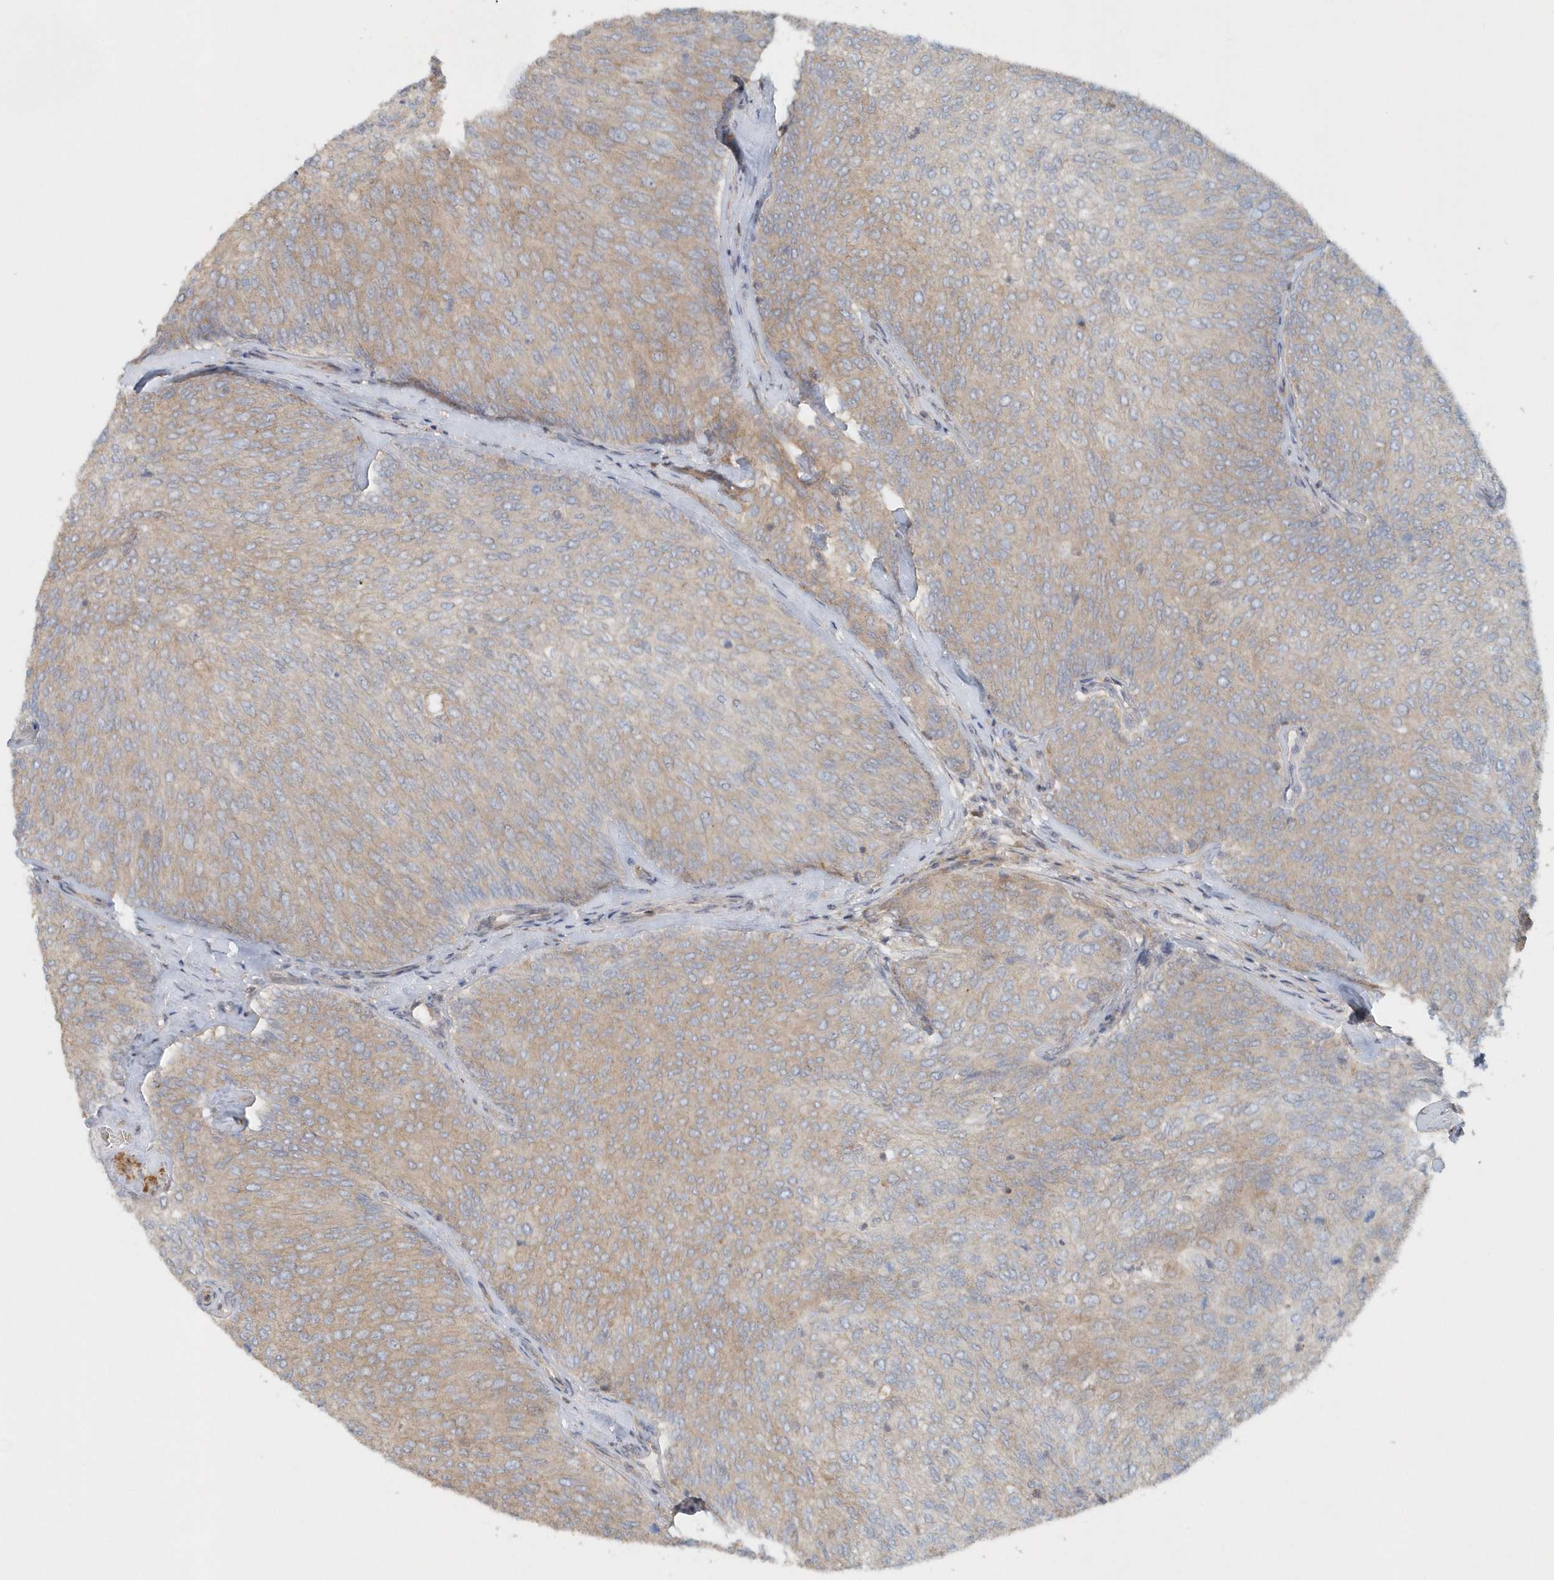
{"staining": {"intensity": "weak", "quantity": ">75%", "location": "cytoplasmic/membranous"}, "tissue": "urothelial cancer", "cell_type": "Tumor cells", "image_type": "cancer", "snomed": [{"axis": "morphology", "description": "Urothelial carcinoma, Low grade"}, {"axis": "topography", "description": "Urinary bladder"}], "caption": "IHC (DAB) staining of urothelial carcinoma (low-grade) shows weak cytoplasmic/membranous protein expression in approximately >75% of tumor cells.", "gene": "MMUT", "patient": {"sex": "female", "age": 79}}